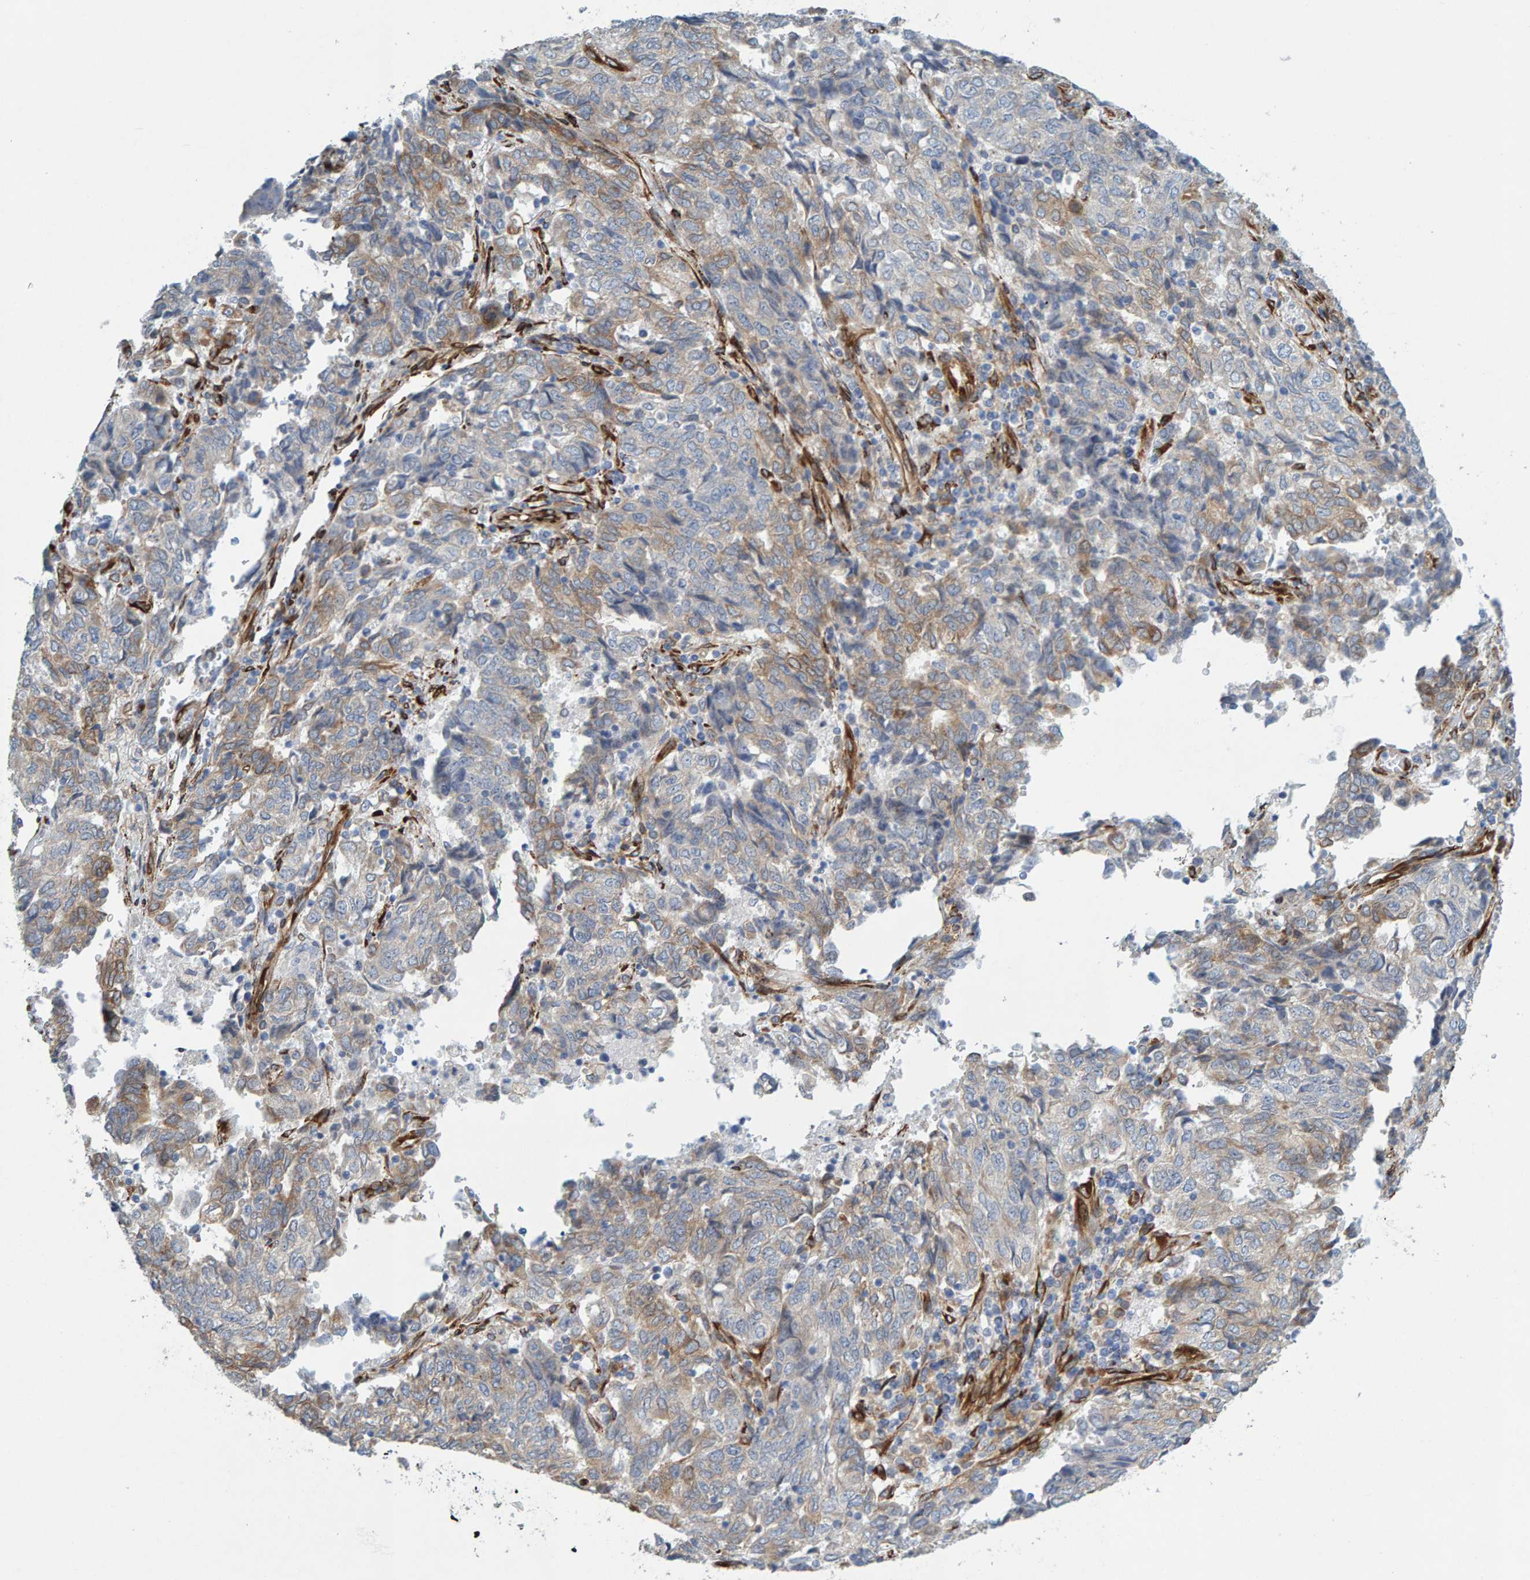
{"staining": {"intensity": "weak", "quantity": "25%-75%", "location": "cytoplasmic/membranous"}, "tissue": "endometrial cancer", "cell_type": "Tumor cells", "image_type": "cancer", "snomed": [{"axis": "morphology", "description": "Adenocarcinoma, NOS"}, {"axis": "topography", "description": "Endometrium"}], "caption": "Tumor cells show weak cytoplasmic/membranous expression in about 25%-75% of cells in adenocarcinoma (endometrial). Using DAB (brown) and hematoxylin (blue) stains, captured at high magnification using brightfield microscopy.", "gene": "MMP16", "patient": {"sex": "female", "age": 80}}